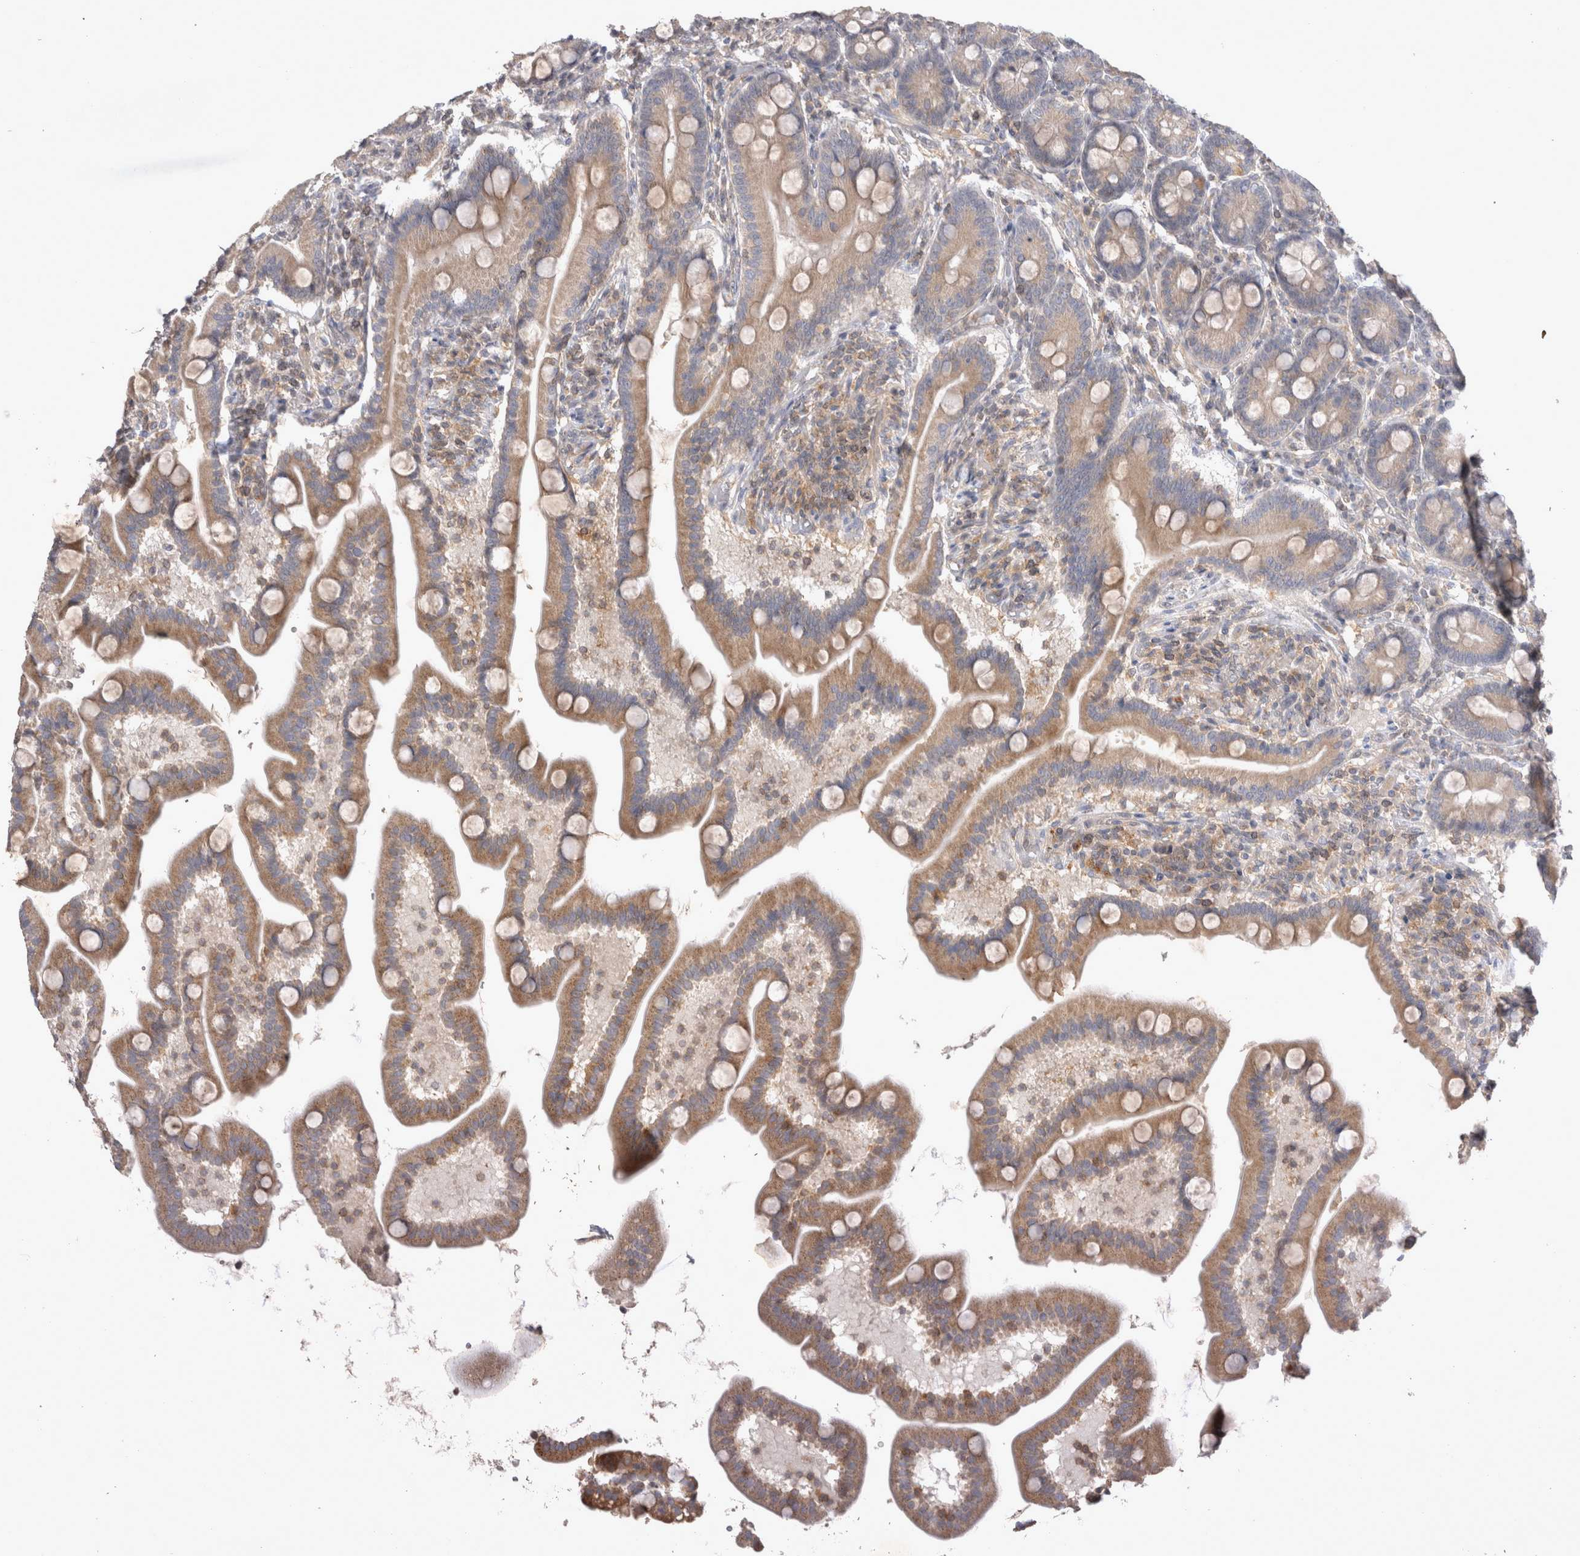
{"staining": {"intensity": "weak", "quantity": ">75%", "location": "cytoplasmic/membranous"}, "tissue": "duodenum", "cell_type": "Glandular cells", "image_type": "normal", "snomed": [{"axis": "morphology", "description": "Normal tissue, NOS"}, {"axis": "topography", "description": "Duodenum"}], "caption": "Immunohistochemistry (IHC) histopathology image of normal duodenum: duodenum stained using IHC exhibits low levels of weak protein expression localized specifically in the cytoplasmic/membranous of glandular cells, appearing as a cytoplasmic/membranous brown color.", "gene": "SRD5A3", "patient": {"sex": "male", "age": 54}}